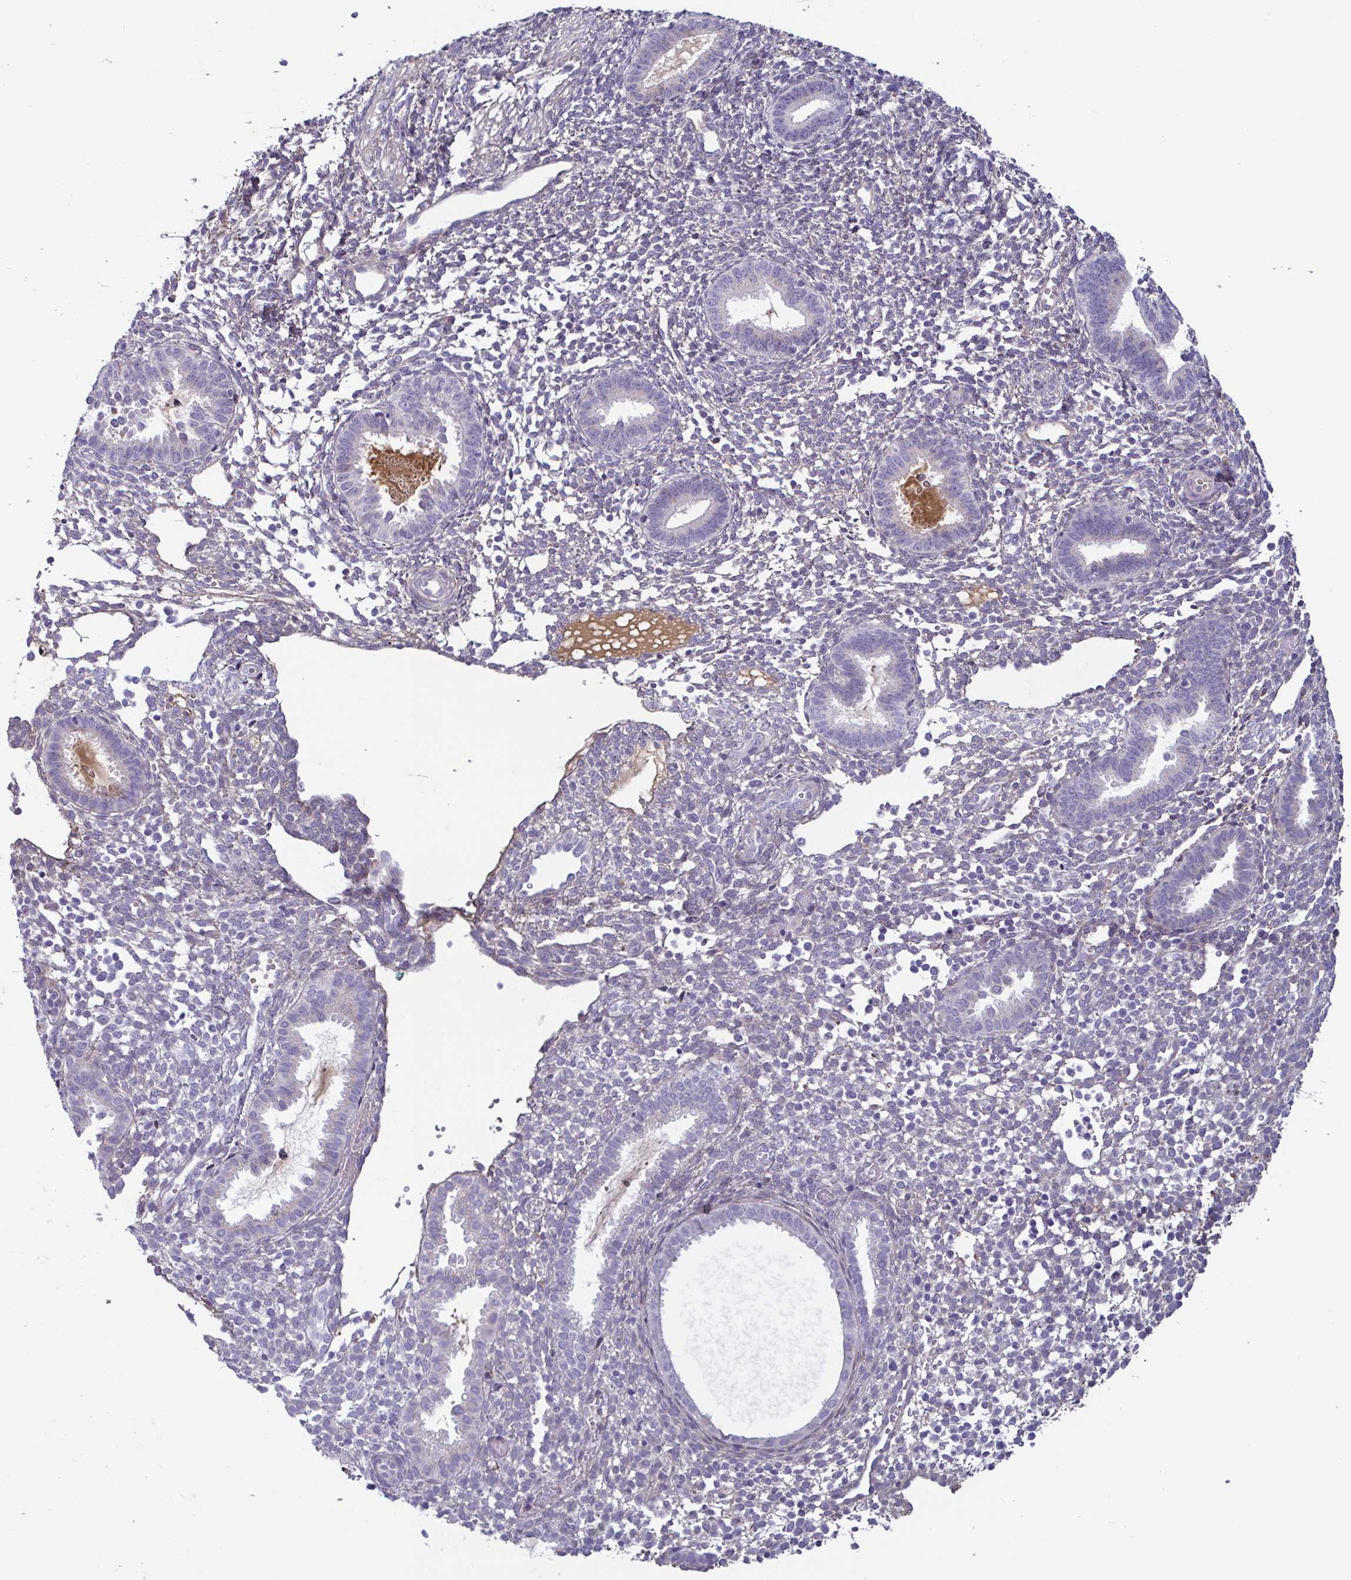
{"staining": {"intensity": "negative", "quantity": "none", "location": "none"}, "tissue": "endometrium", "cell_type": "Cells in endometrial stroma", "image_type": "normal", "snomed": [{"axis": "morphology", "description": "Normal tissue, NOS"}, {"axis": "topography", "description": "Endometrium"}], "caption": "A histopathology image of endometrium stained for a protein reveals no brown staining in cells in endometrial stroma. Brightfield microscopy of IHC stained with DAB (brown) and hematoxylin (blue), captured at high magnification.", "gene": "ECM1", "patient": {"sex": "female", "age": 36}}